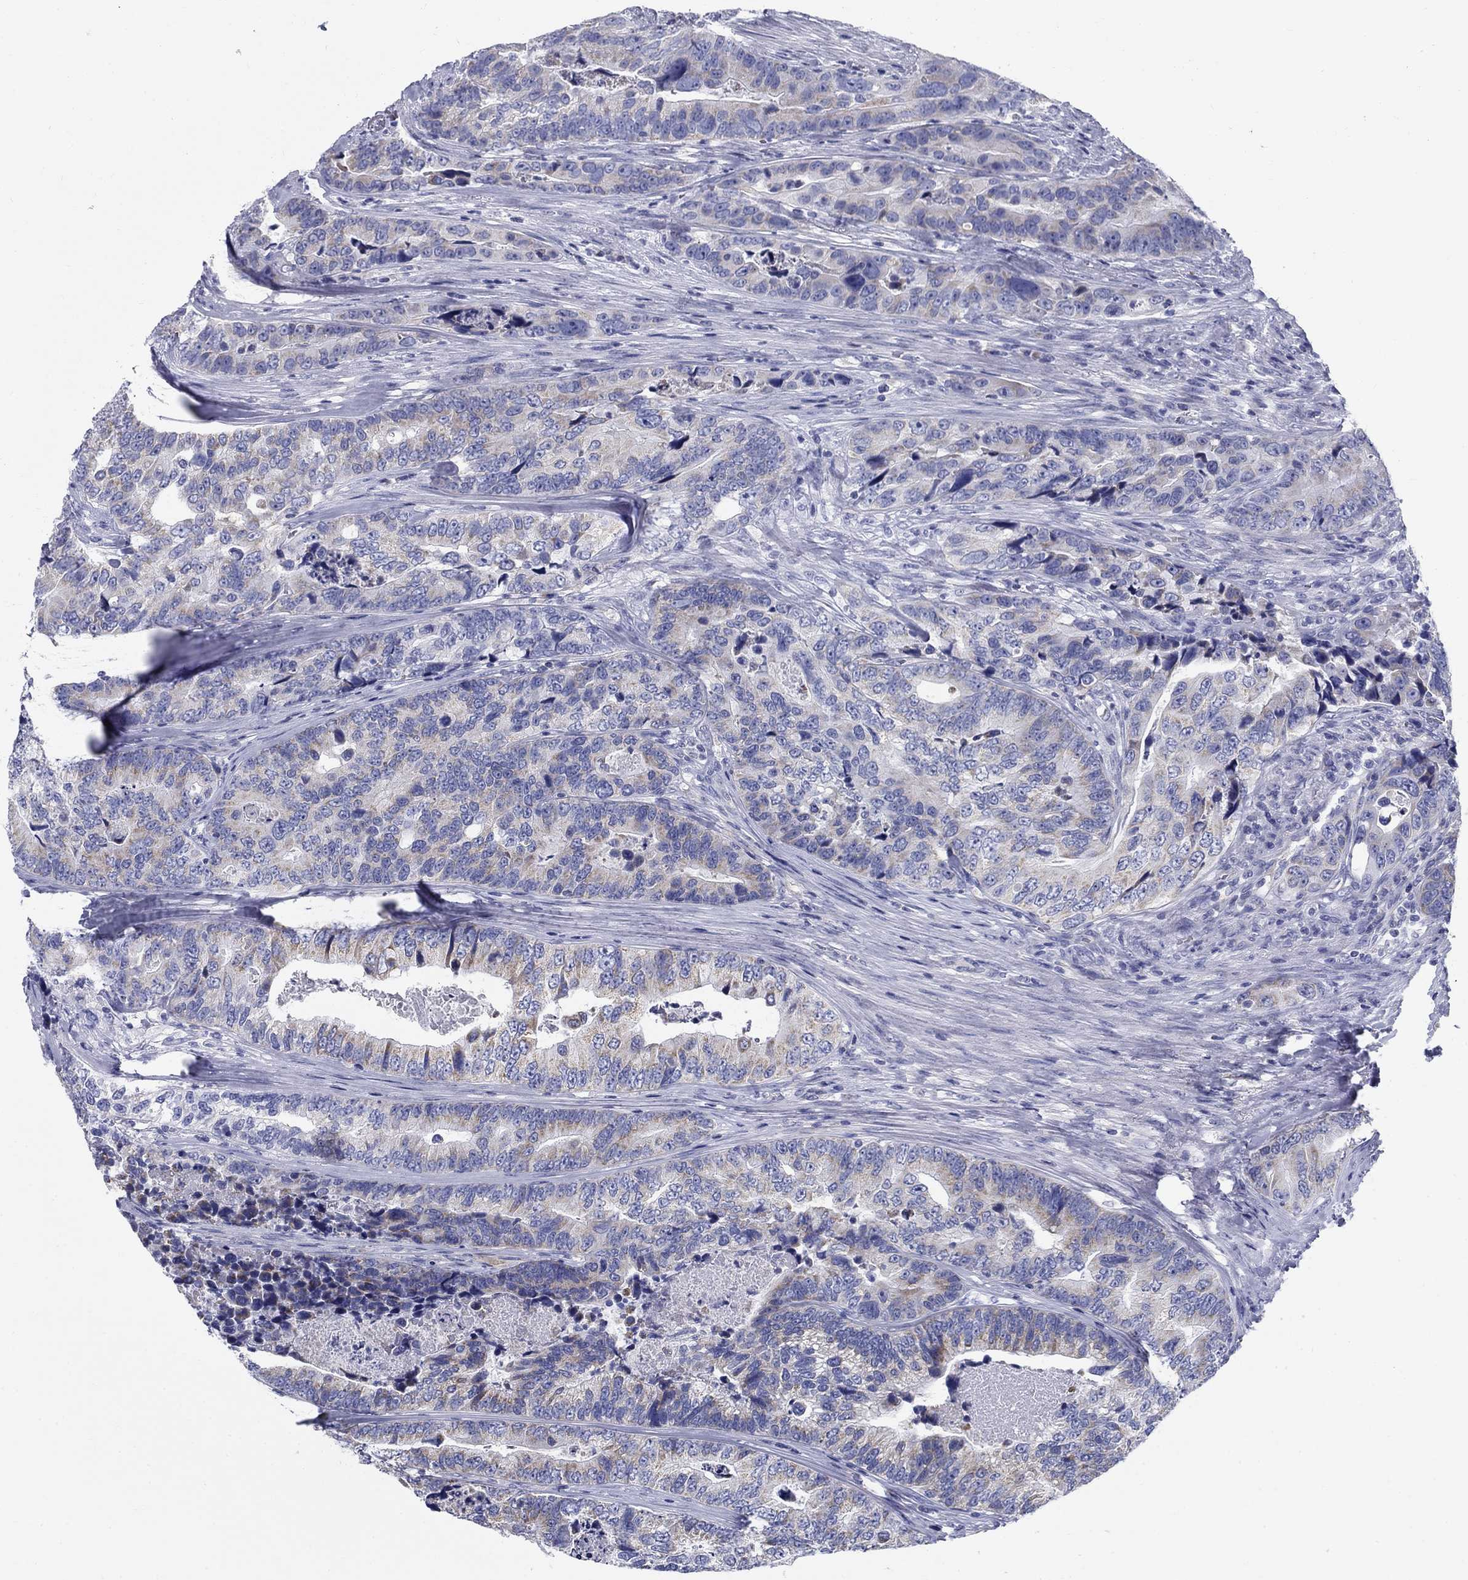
{"staining": {"intensity": "weak", "quantity": "<25%", "location": "cytoplasmic/membranous"}, "tissue": "colorectal cancer", "cell_type": "Tumor cells", "image_type": "cancer", "snomed": [{"axis": "morphology", "description": "Adenocarcinoma, NOS"}, {"axis": "topography", "description": "Colon"}], "caption": "This is an IHC histopathology image of human colorectal cancer (adenocarcinoma). There is no expression in tumor cells.", "gene": "UPB1", "patient": {"sex": "female", "age": 72}}